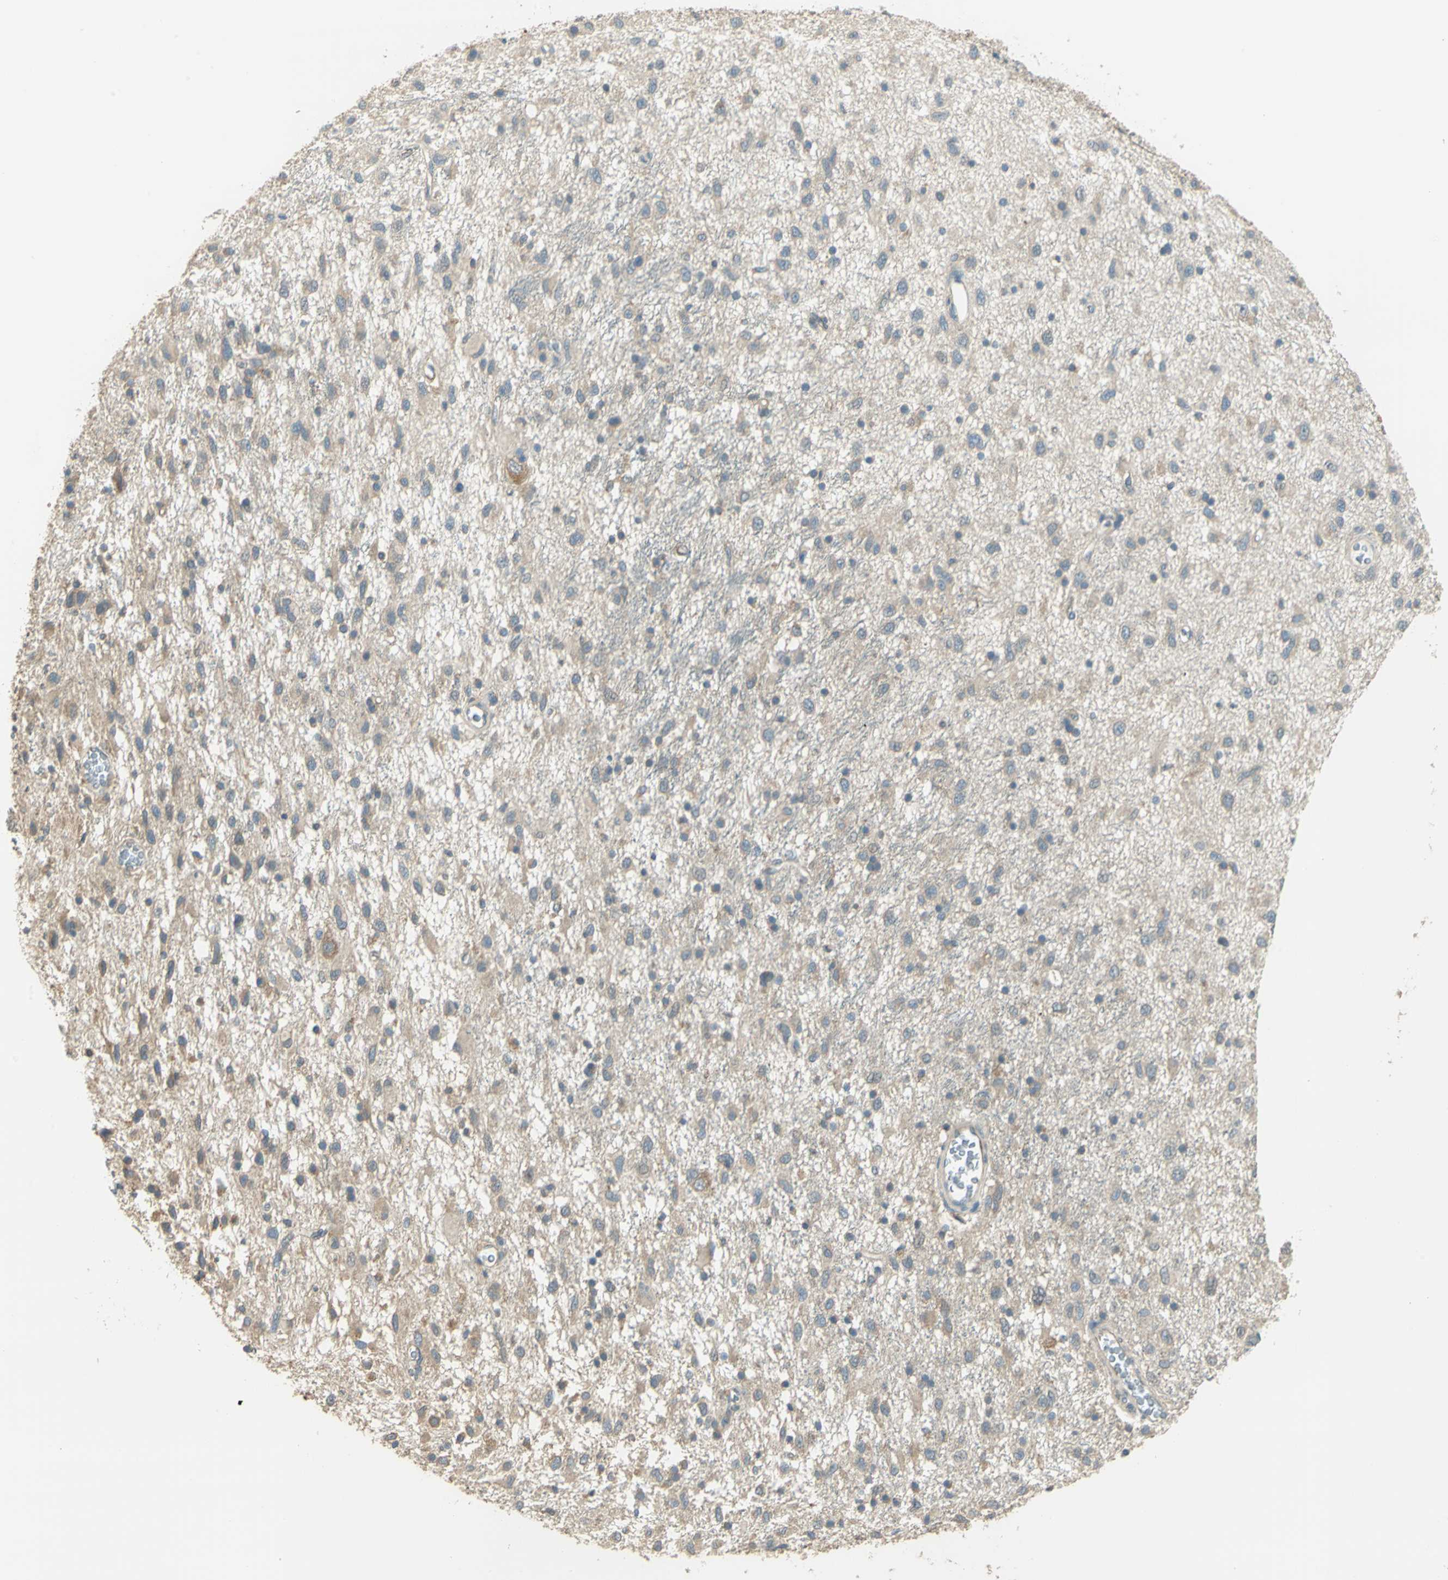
{"staining": {"intensity": "moderate", "quantity": ">75%", "location": "cytoplasmic/membranous"}, "tissue": "glioma", "cell_type": "Tumor cells", "image_type": "cancer", "snomed": [{"axis": "morphology", "description": "Glioma, malignant, Low grade"}, {"axis": "topography", "description": "Brain"}], "caption": "Approximately >75% of tumor cells in malignant glioma (low-grade) reveal moderate cytoplasmic/membranous protein expression as visualized by brown immunohistochemical staining.", "gene": "SHC2", "patient": {"sex": "male", "age": 77}}